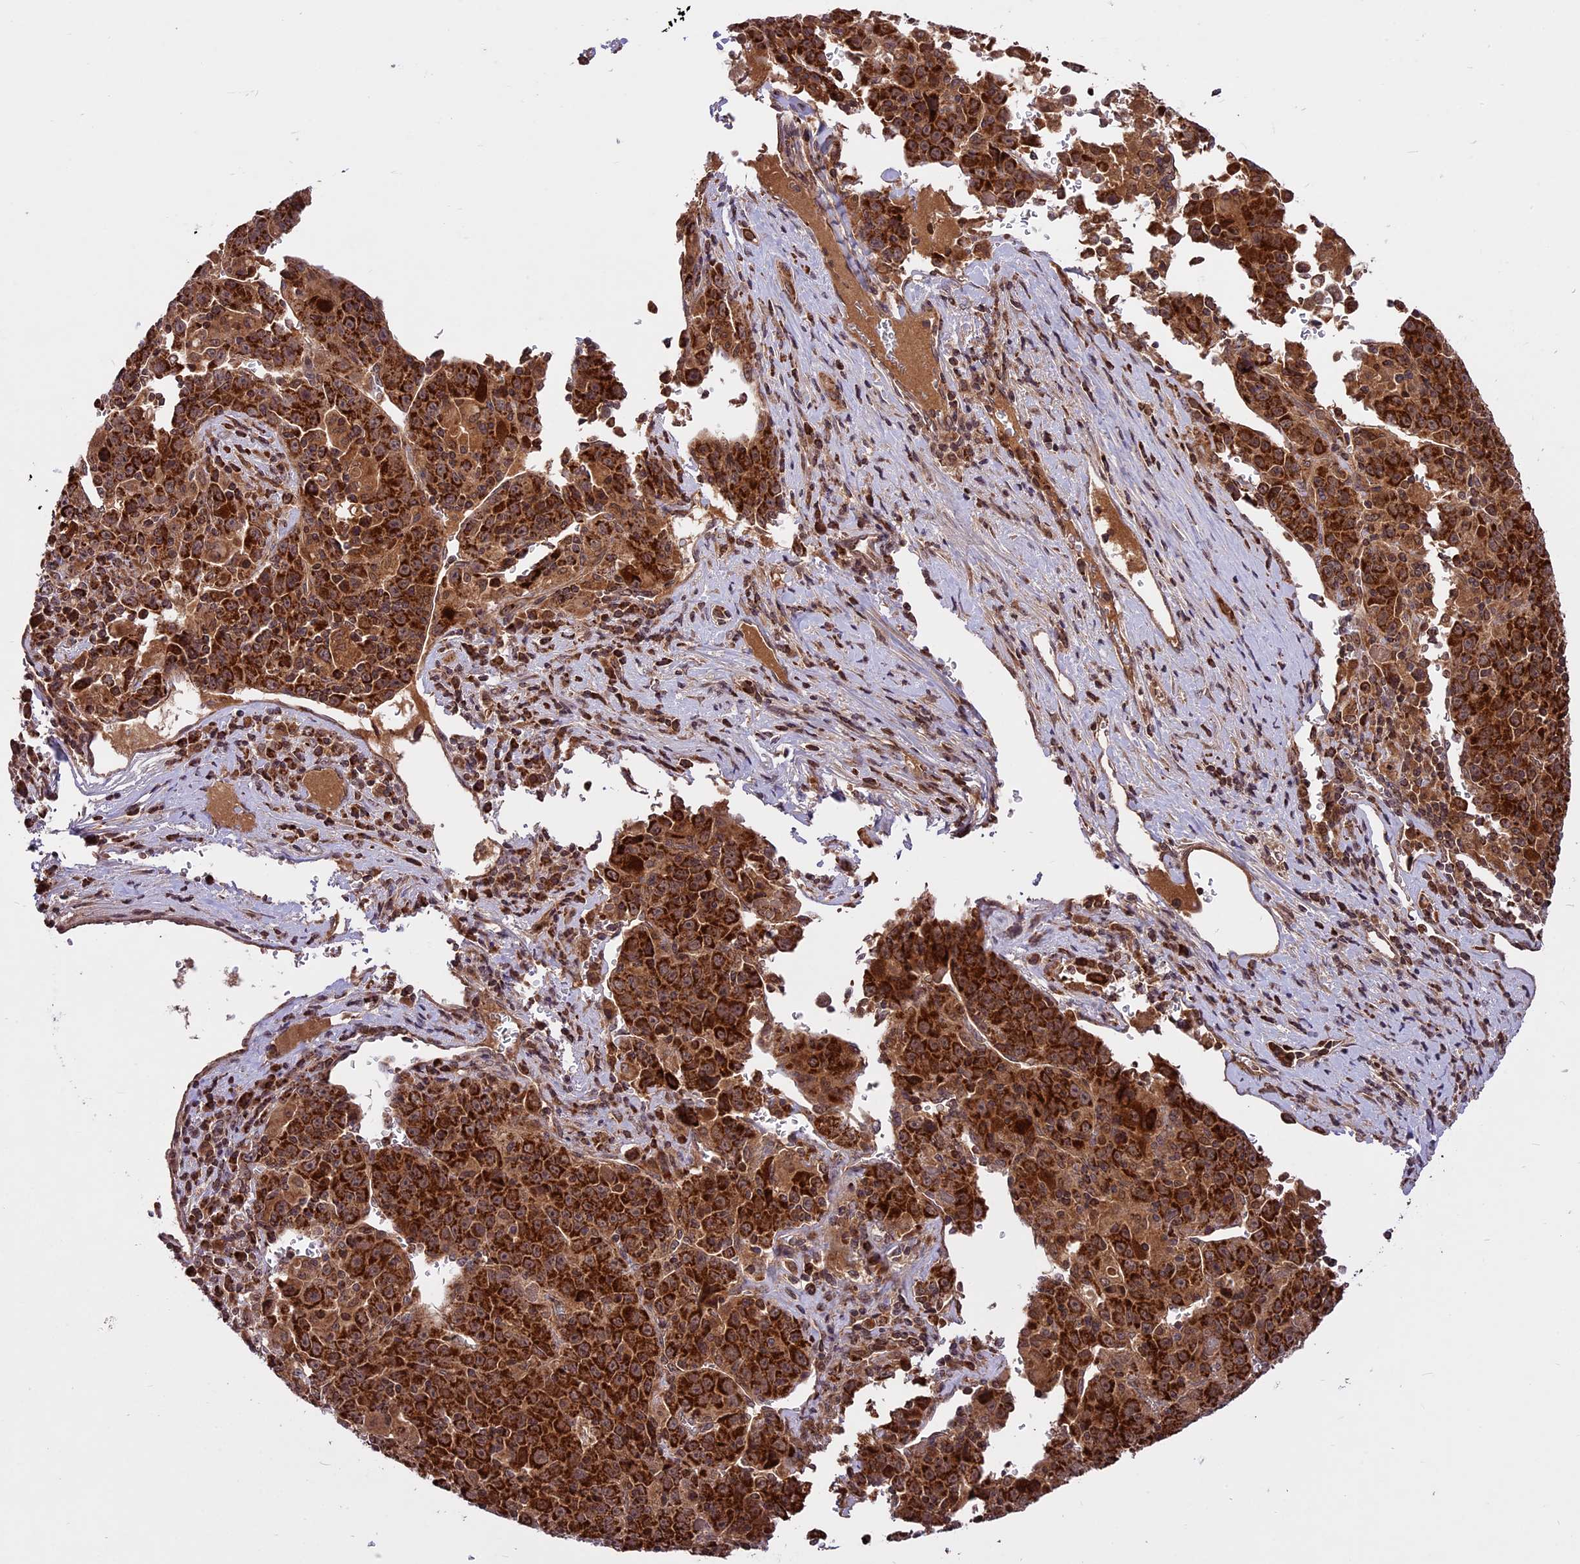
{"staining": {"intensity": "strong", "quantity": ">75%", "location": "cytoplasmic/membranous"}, "tissue": "liver cancer", "cell_type": "Tumor cells", "image_type": "cancer", "snomed": [{"axis": "morphology", "description": "Carcinoma, Hepatocellular, NOS"}, {"axis": "topography", "description": "Liver"}], "caption": "Liver cancer was stained to show a protein in brown. There is high levels of strong cytoplasmic/membranous expression in about >75% of tumor cells. The staining was performed using DAB, with brown indicating positive protein expression. Nuclei are stained blue with hematoxylin.", "gene": "COX17", "patient": {"sex": "female", "age": 53}}